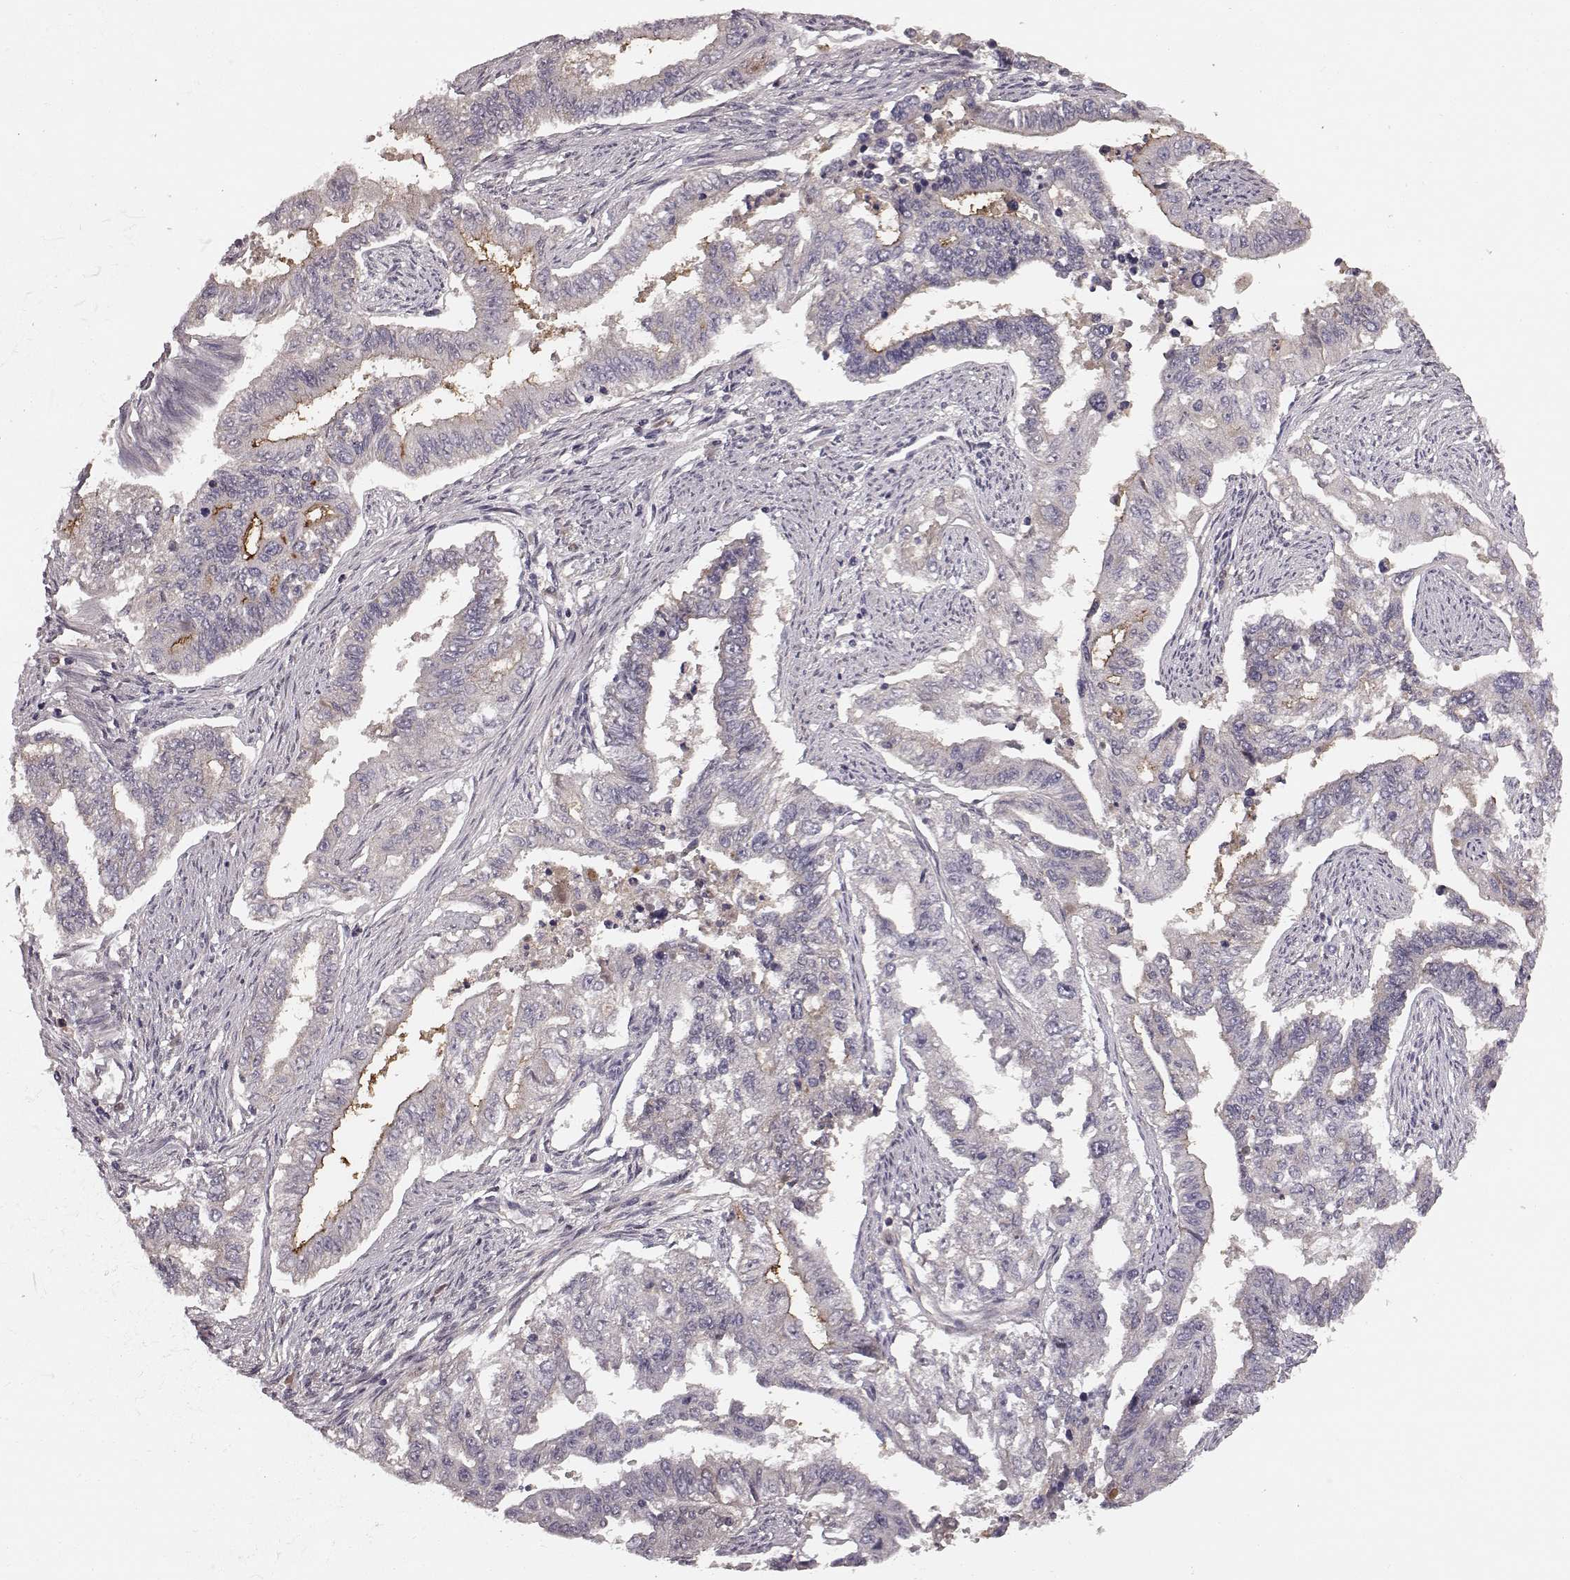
{"staining": {"intensity": "negative", "quantity": "none", "location": "none"}, "tissue": "endometrial cancer", "cell_type": "Tumor cells", "image_type": "cancer", "snomed": [{"axis": "morphology", "description": "Adenocarcinoma, NOS"}, {"axis": "topography", "description": "Uterus"}], "caption": "Immunohistochemistry (IHC) histopathology image of endometrial cancer stained for a protein (brown), which displays no staining in tumor cells. Nuclei are stained in blue.", "gene": "SLC22A18", "patient": {"sex": "female", "age": 59}}